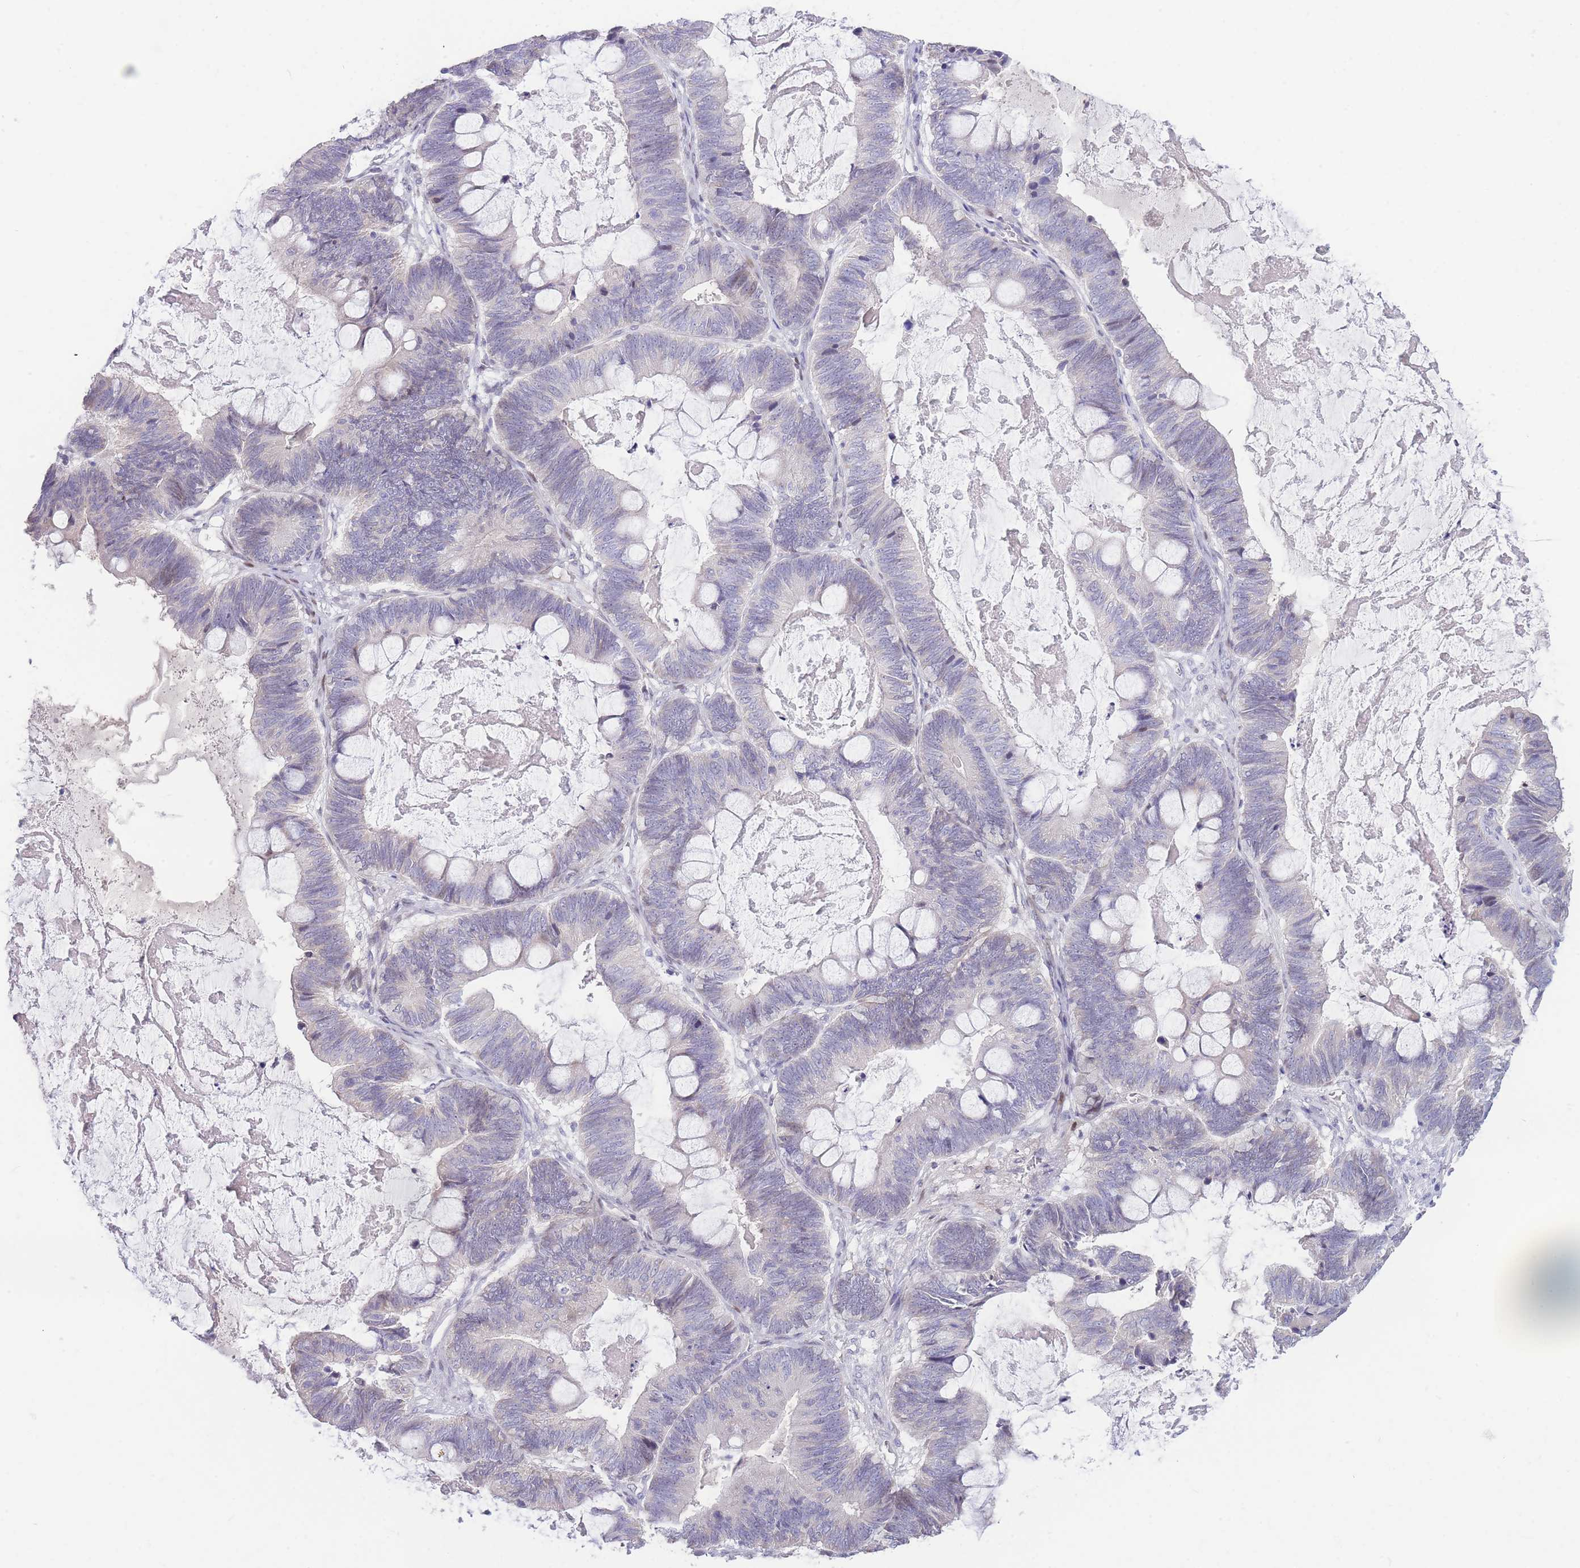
{"staining": {"intensity": "negative", "quantity": "none", "location": "none"}, "tissue": "ovarian cancer", "cell_type": "Tumor cells", "image_type": "cancer", "snomed": [{"axis": "morphology", "description": "Cystadenocarcinoma, mucinous, NOS"}, {"axis": "topography", "description": "Ovary"}], "caption": "Immunohistochemistry of human ovarian cancer shows no positivity in tumor cells.", "gene": "SHCBP1", "patient": {"sex": "female", "age": 61}}